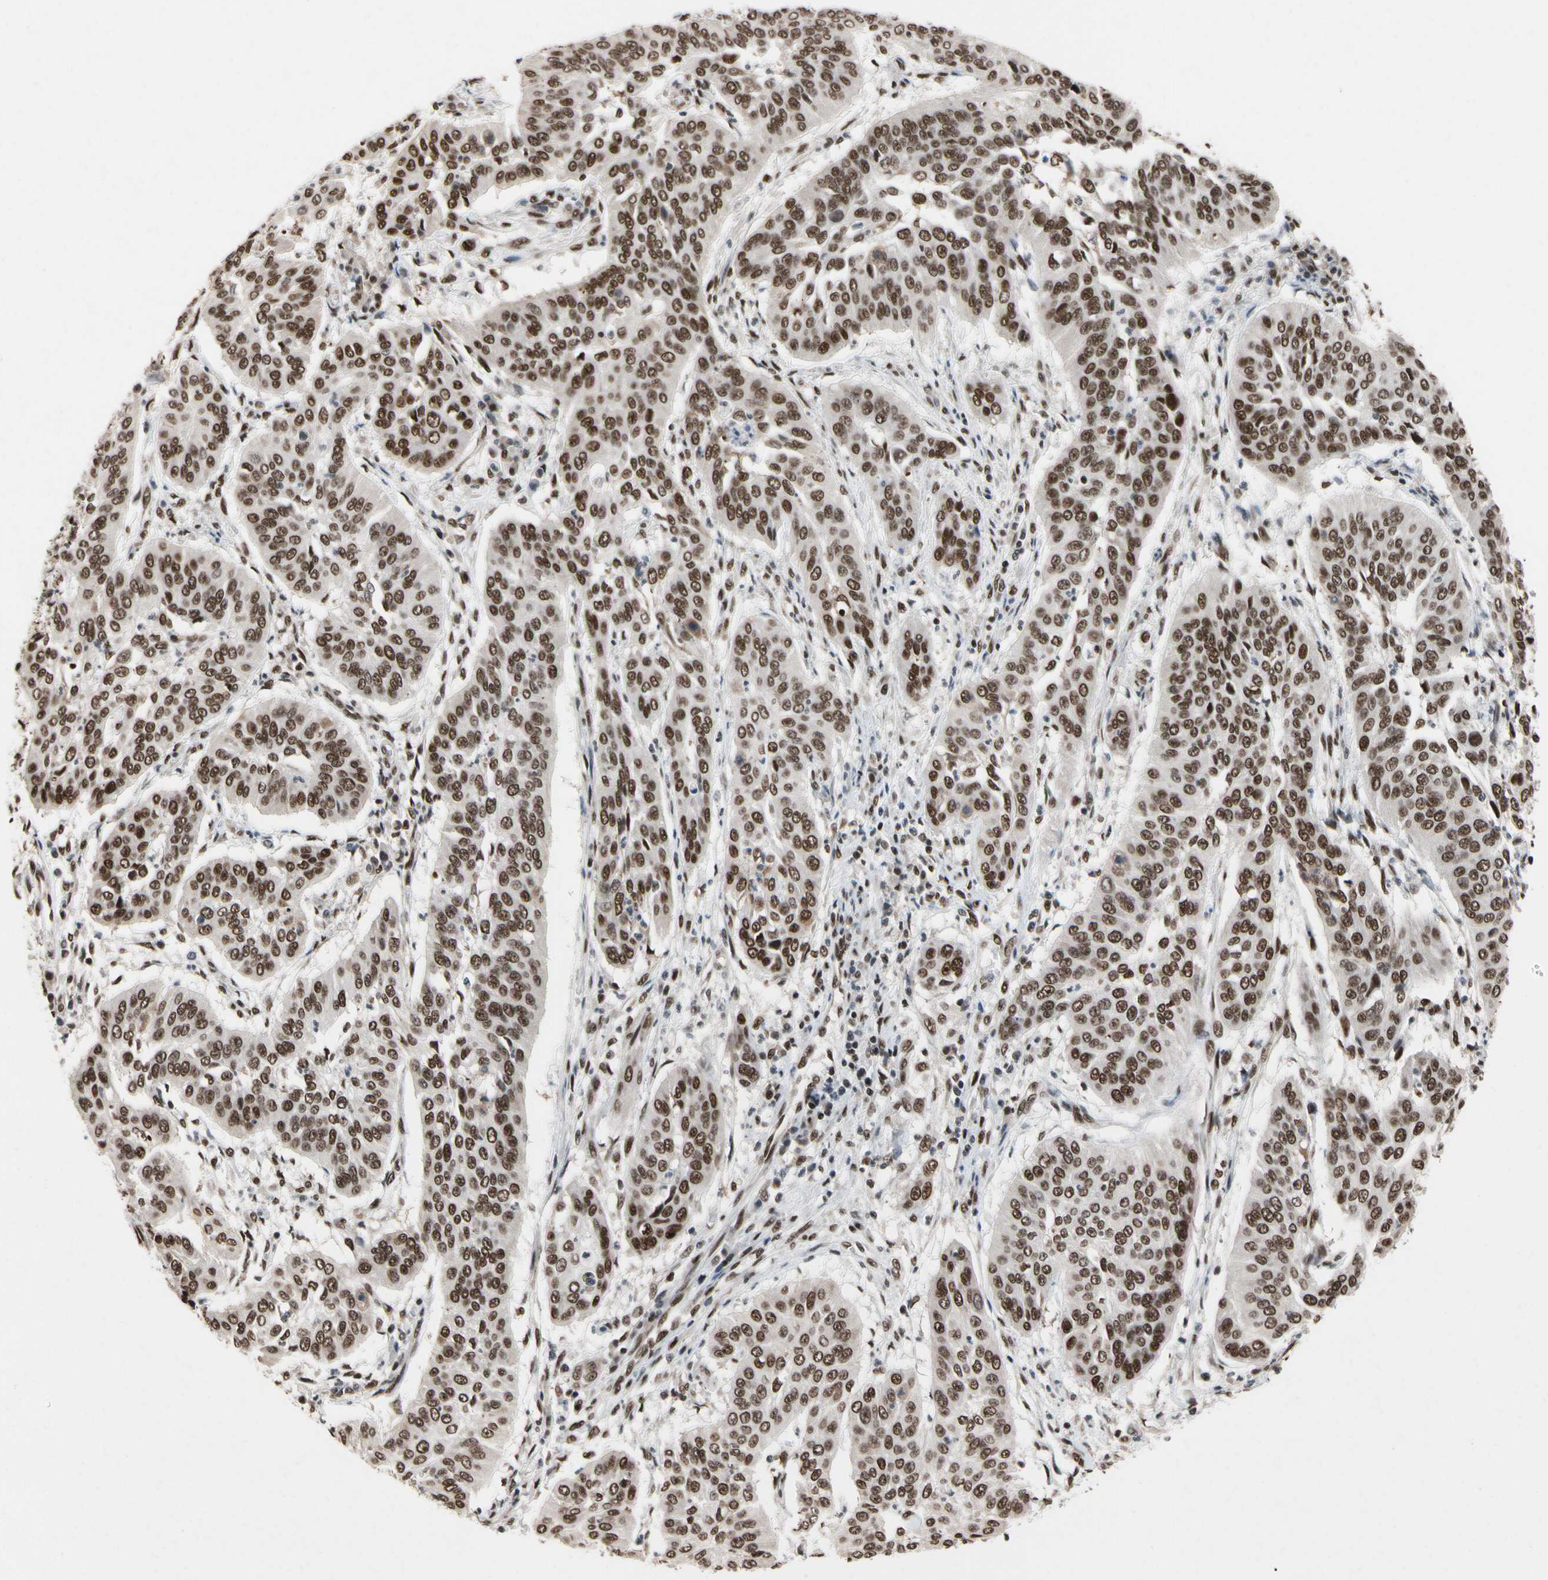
{"staining": {"intensity": "moderate", "quantity": ">75%", "location": "nuclear"}, "tissue": "cervical cancer", "cell_type": "Tumor cells", "image_type": "cancer", "snomed": [{"axis": "morphology", "description": "Normal tissue, NOS"}, {"axis": "morphology", "description": "Squamous cell carcinoma, NOS"}, {"axis": "topography", "description": "Cervix"}], "caption": "Immunohistochemistry (IHC) (DAB) staining of human cervical squamous cell carcinoma shows moderate nuclear protein expression in approximately >75% of tumor cells. Ihc stains the protein of interest in brown and the nuclei are stained blue.", "gene": "FAM98B", "patient": {"sex": "female", "age": 39}}